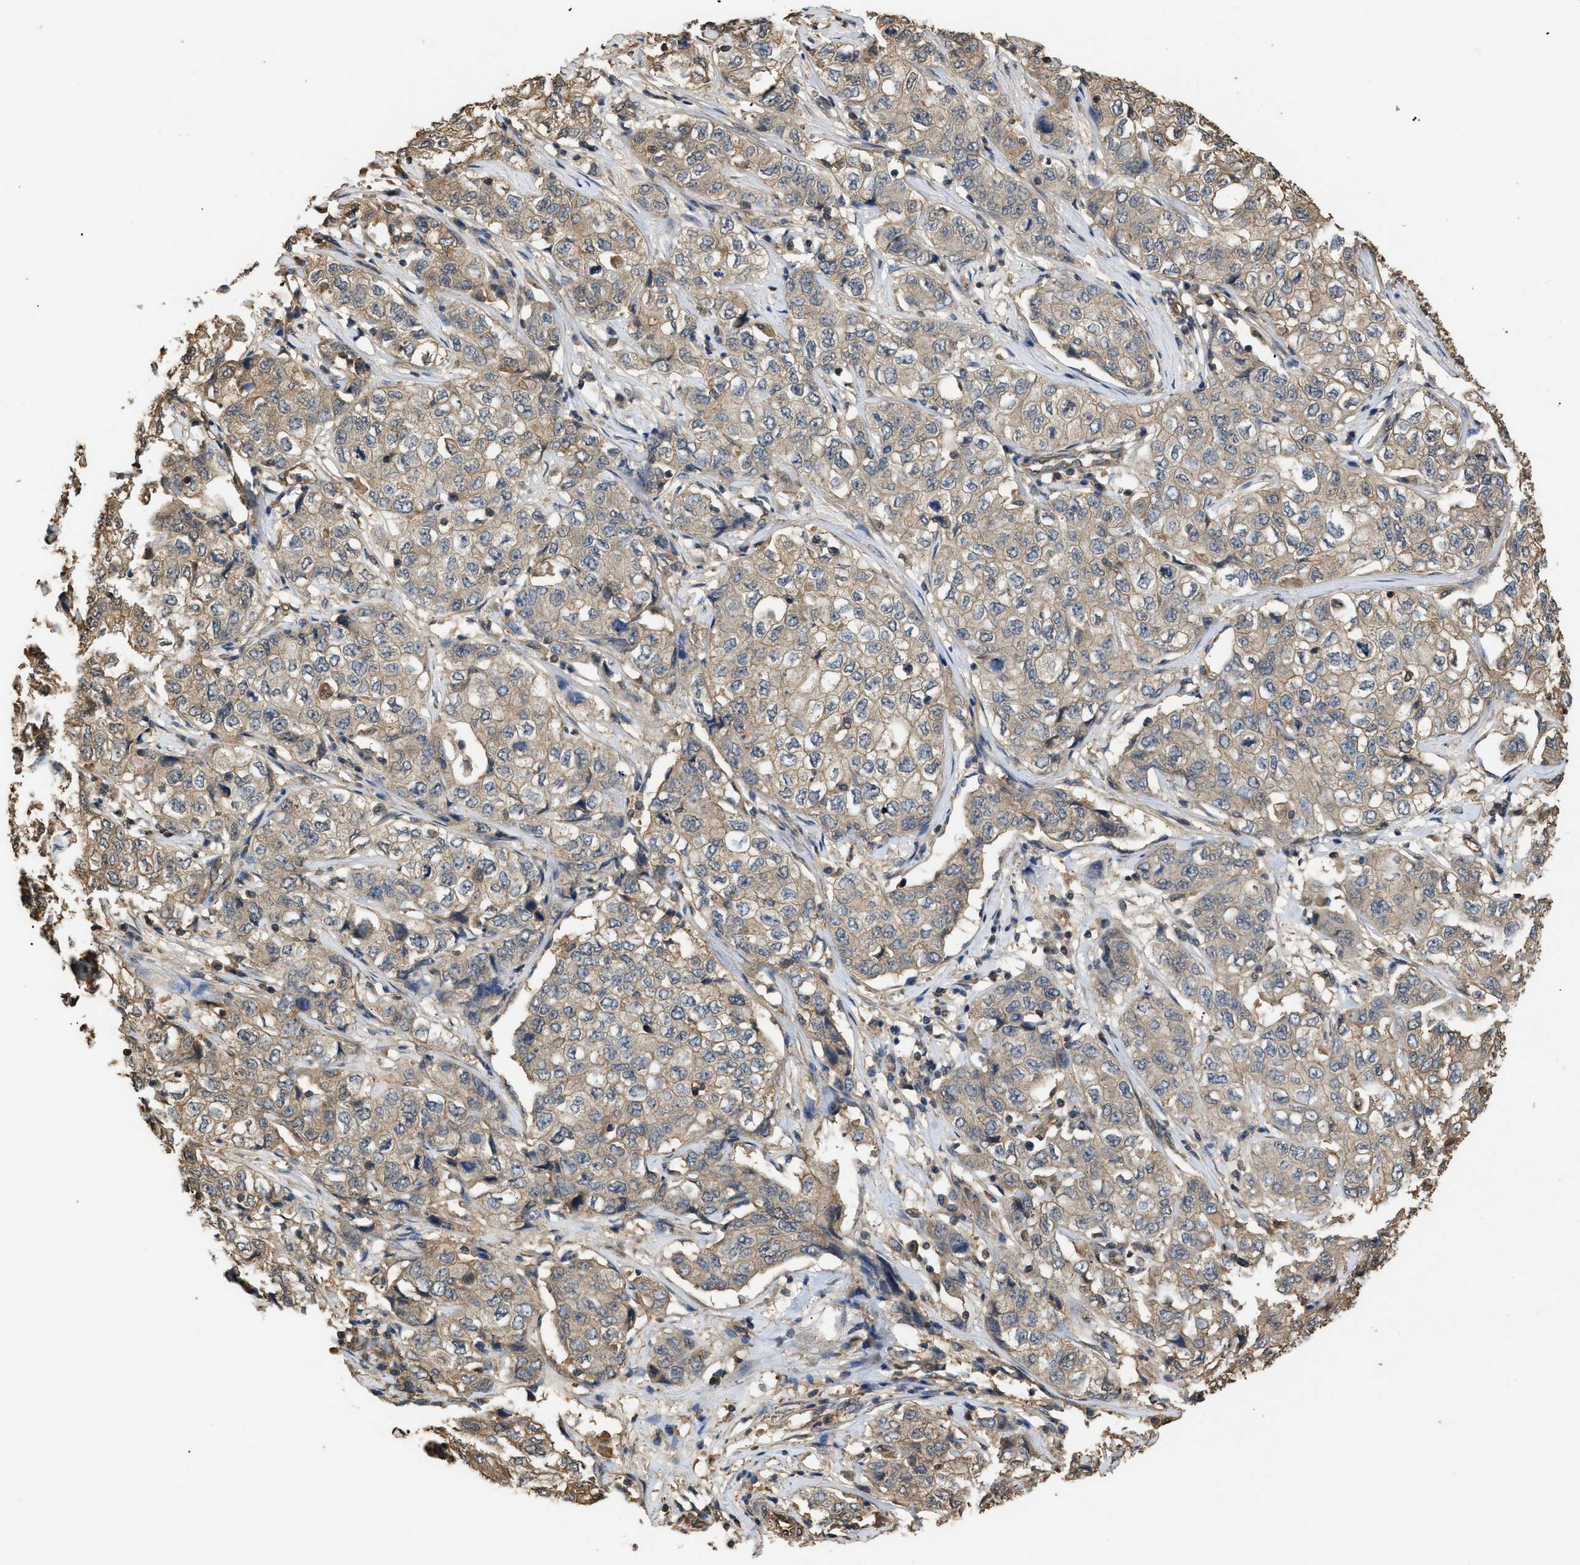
{"staining": {"intensity": "weak", "quantity": ">75%", "location": "cytoplasmic/membranous"}, "tissue": "stomach cancer", "cell_type": "Tumor cells", "image_type": "cancer", "snomed": [{"axis": "morphology", "description": "Adenocarcinoma, NOS"}, {"axis": "topography", "description": "Stomach"}], "caption": "Human stomach cancer stained with a brown dye demonstrates weak cytoplasmic/membranous positive staining in approximately >75% of tumor cells.", "gene": "CALM1", "patient": {"sex": "male", "age": 48}}